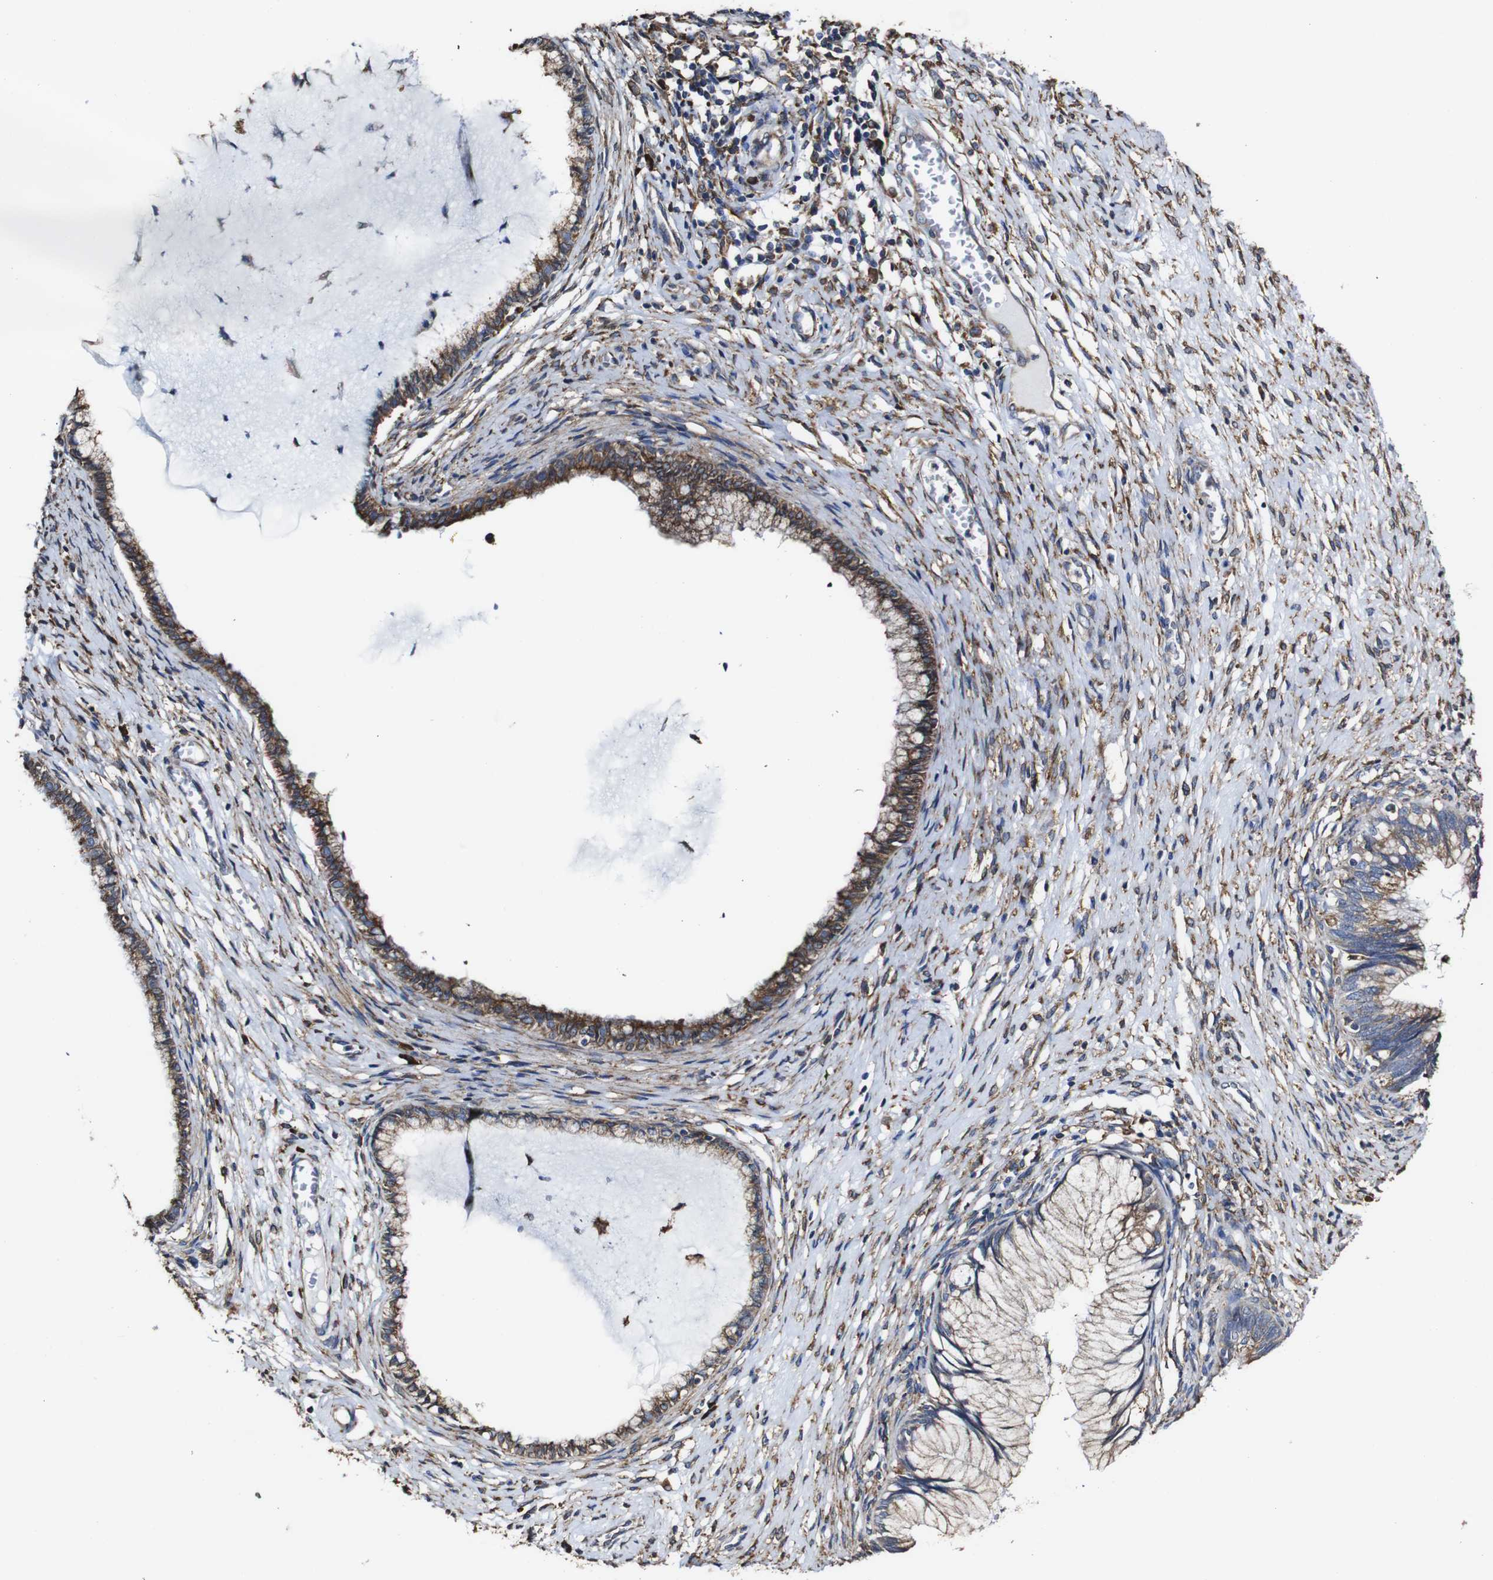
{"staining": {"intensity": "moderate", "quantity": ">75%", "location": "cytoplasmic/membranous"}, "tissue": "cervical cancer", "cell_type": "Tumor cells", "image_type": "cancer", "snomed": [{"axis": "morphology", "description": "Adenocarcinoma, NOS"}, {"axis": "topography", "description": "Cervix"}], "caption": "Human cervical cancer (adenocarcinoma) stained with a brown dye exhibits moderate cytoplasmic/membranous positive positivity in approximately >75% of tumor cells.", "gene": "PPIB", "patient": {"sex": "female", "age": 44}}